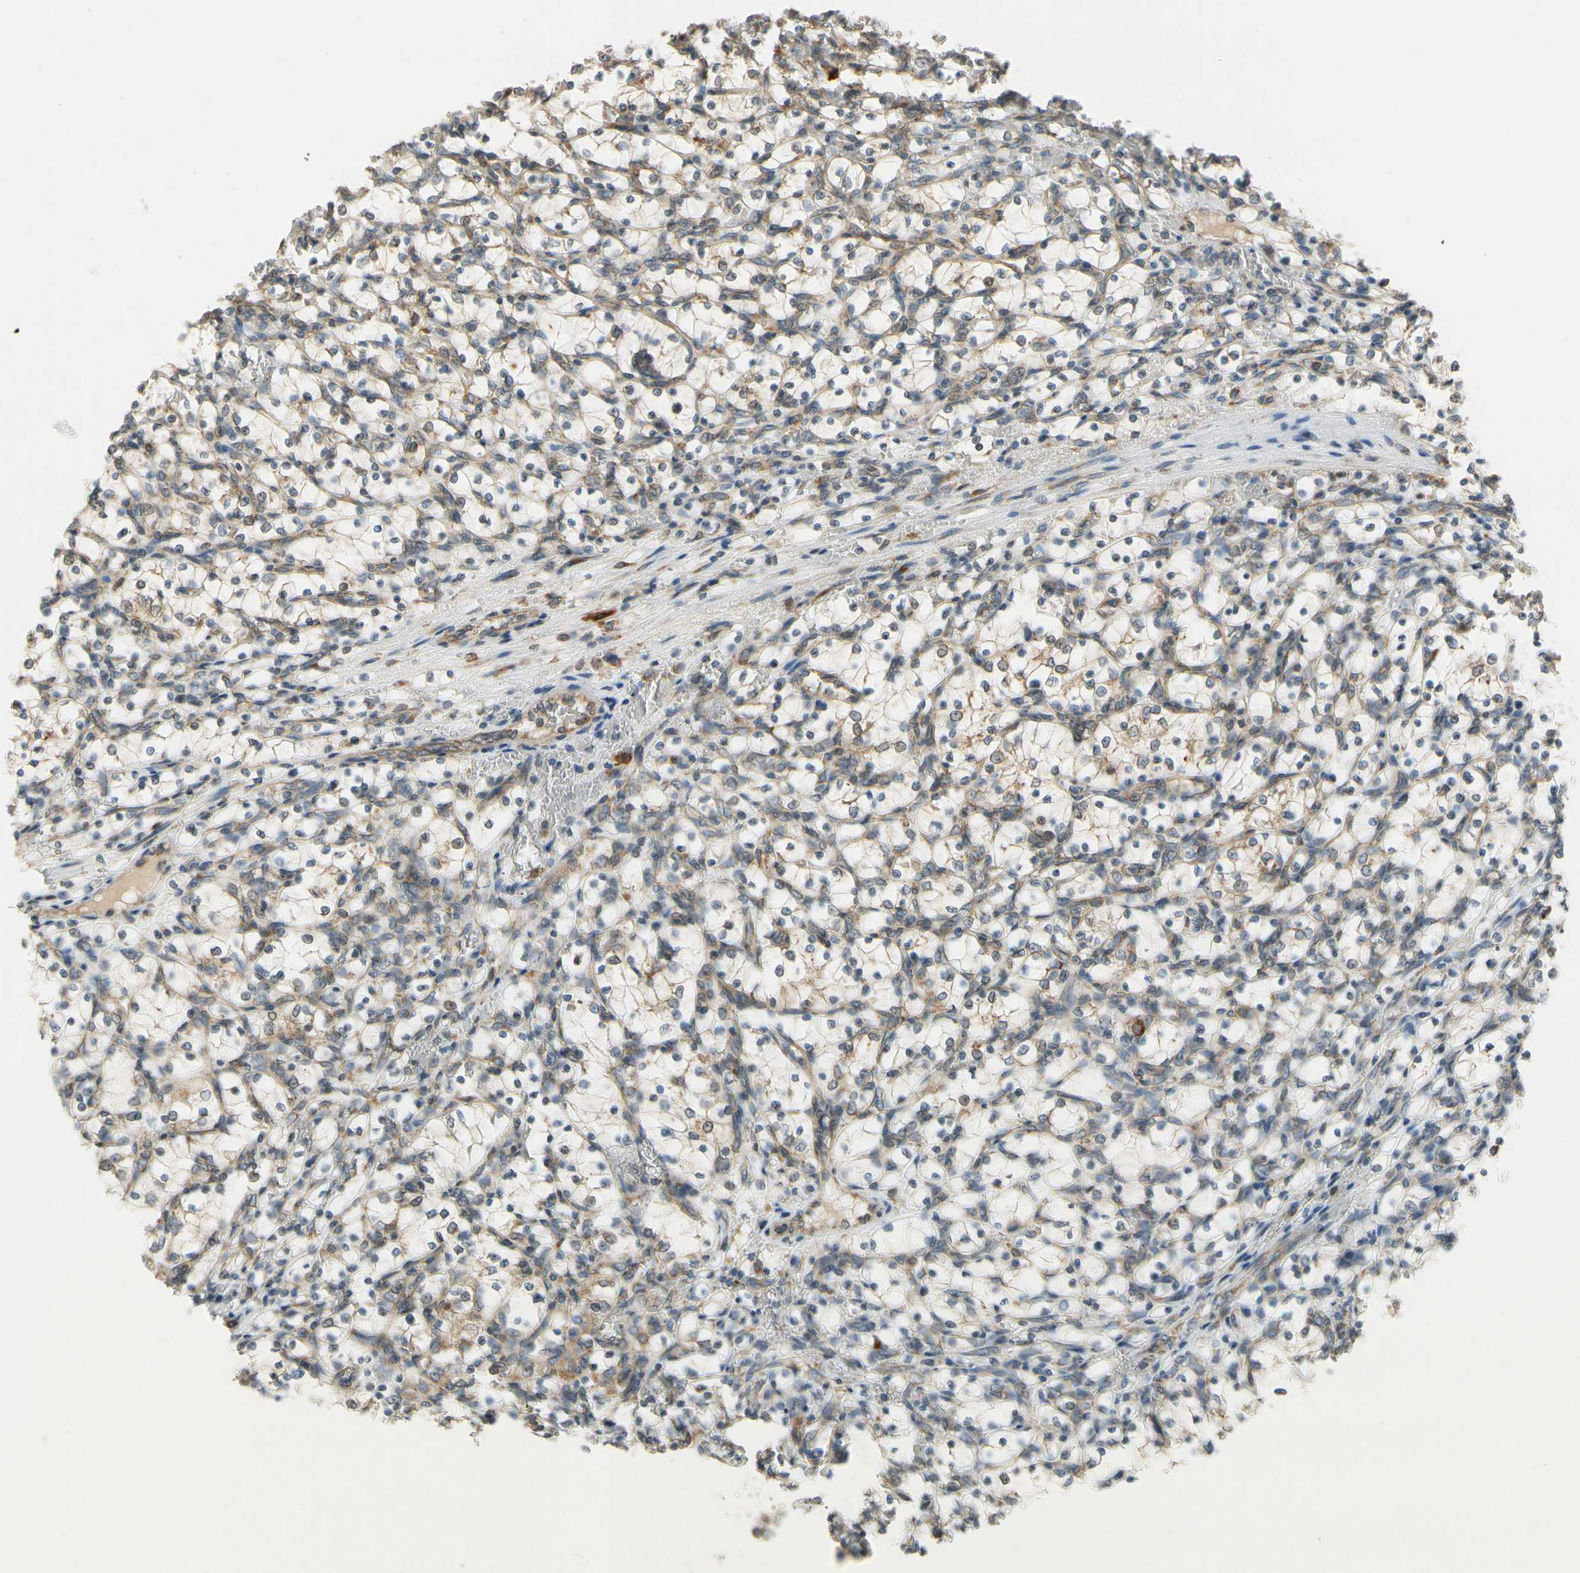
{"staining": {"intensity": "weak", "quantity": "<25%", "location": "cytoplasmic/membranous"}, "tissue": "renal cancer", "cell_type": "Tumor cells", "image_type": "cancer", "snomed": [{"axis": "morphology", "description": "Adenocarcinoma, NOS"}, {"axis": "topography", "description": "Kidney"}], "caption": "Tumor cells are negative for brown protein staining in adenocarcinoma (renal).", "gene": "RPN2", "patient": {"sex": "female", "age": 69}}